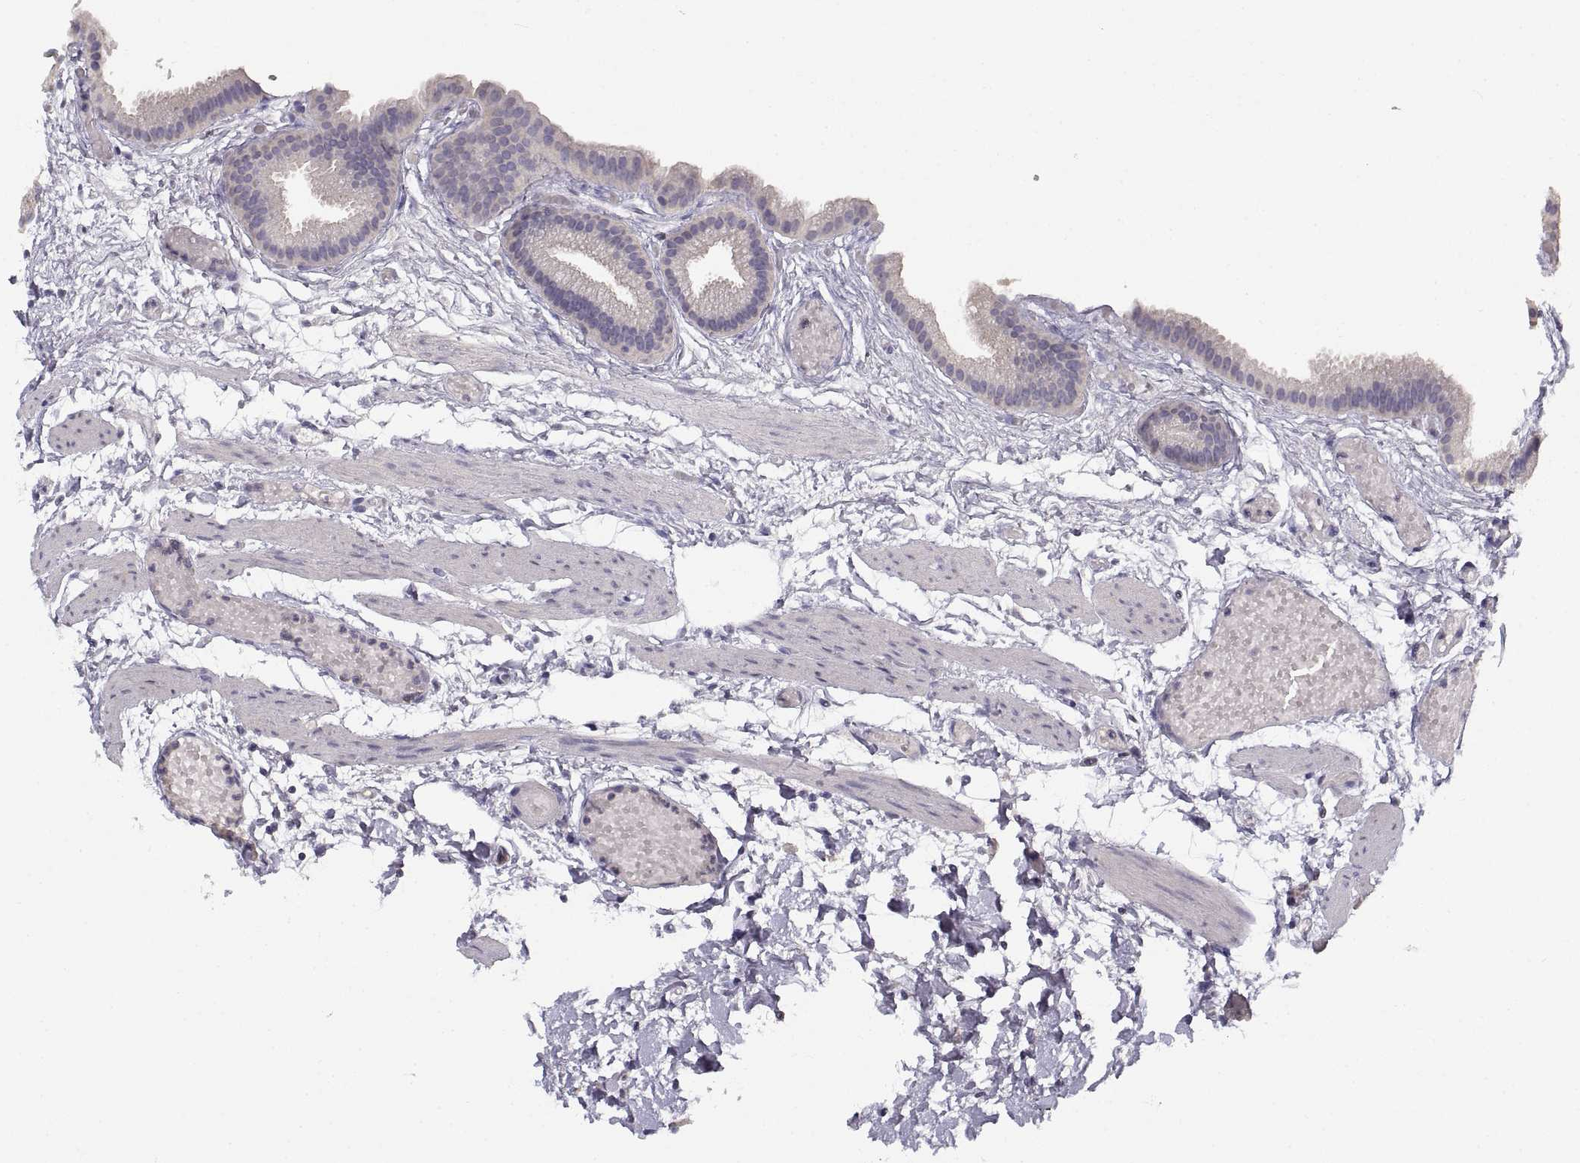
{"staining": {"intensity": "negative", "quantity": "none", "location": "none"}, "tissue": "gallbladder", "cell_type": "Glandular cells", "image_type": "normal", "snomed": [{"axis": "morphology", "description": "Normal tissue, NOS"}, {"axis": "topography", "description": "Gallbladder"}], "caption": "Glandular cells show no significant expression in benign gallbladder.", "gene": "NMNAT2", "patient": {"sex": "female", "age": 45}}